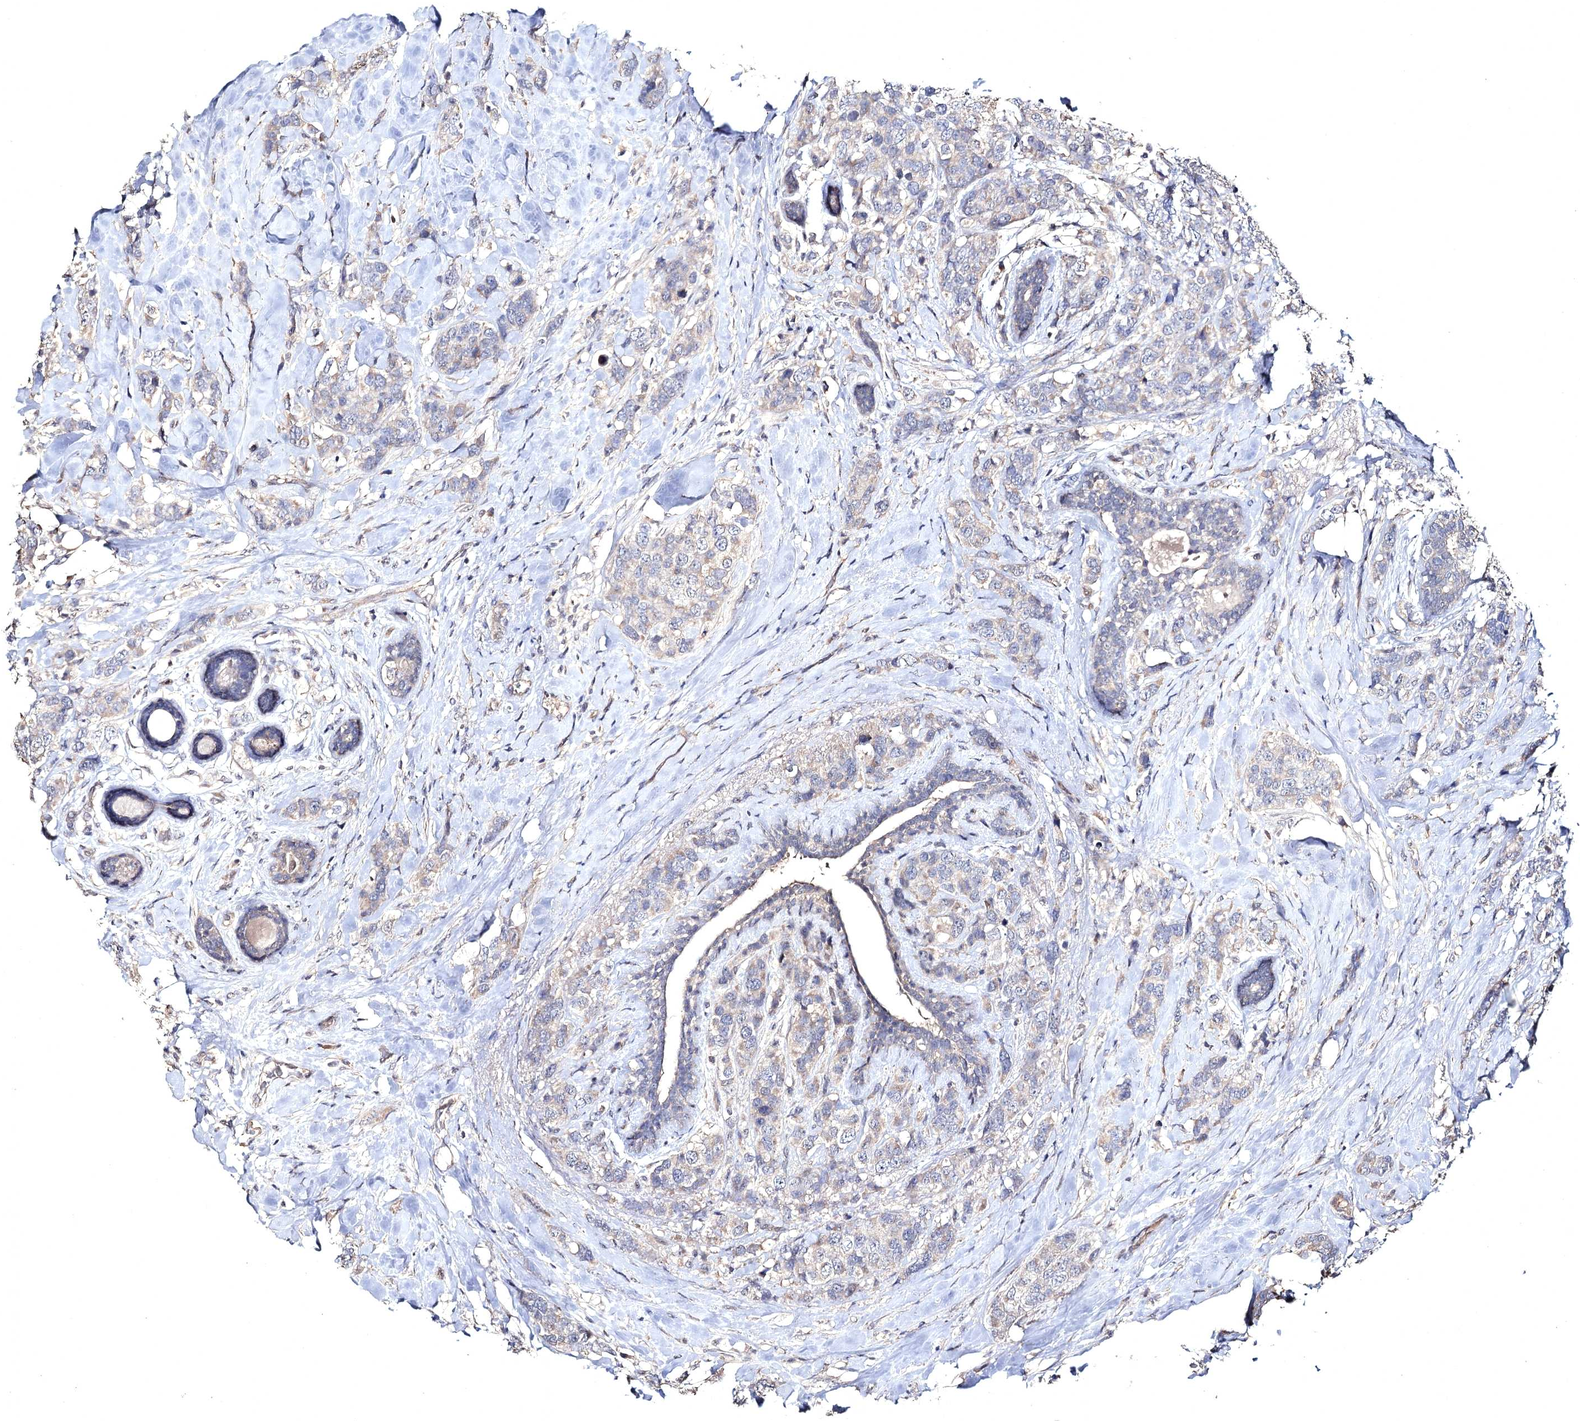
{"staining": {"intensity": "weak", "quantity": "<25%", "location": "cytoplasmic/membranous"}, "tissue": "breast cancer", "cell_type": "Tumor cells", "image_type": "cancer", "snomed": [{"axis": "morphology", "description": "Lobular carcinoma"}, {"axis": "topography", "description": "Breast"}], "caption": "Protein analysis of lobular carcinoma (breast) reveals no significant expression in tumor cells.", "gene": "SEMA4G", "patient": {"sex": "female", "age": 59}}